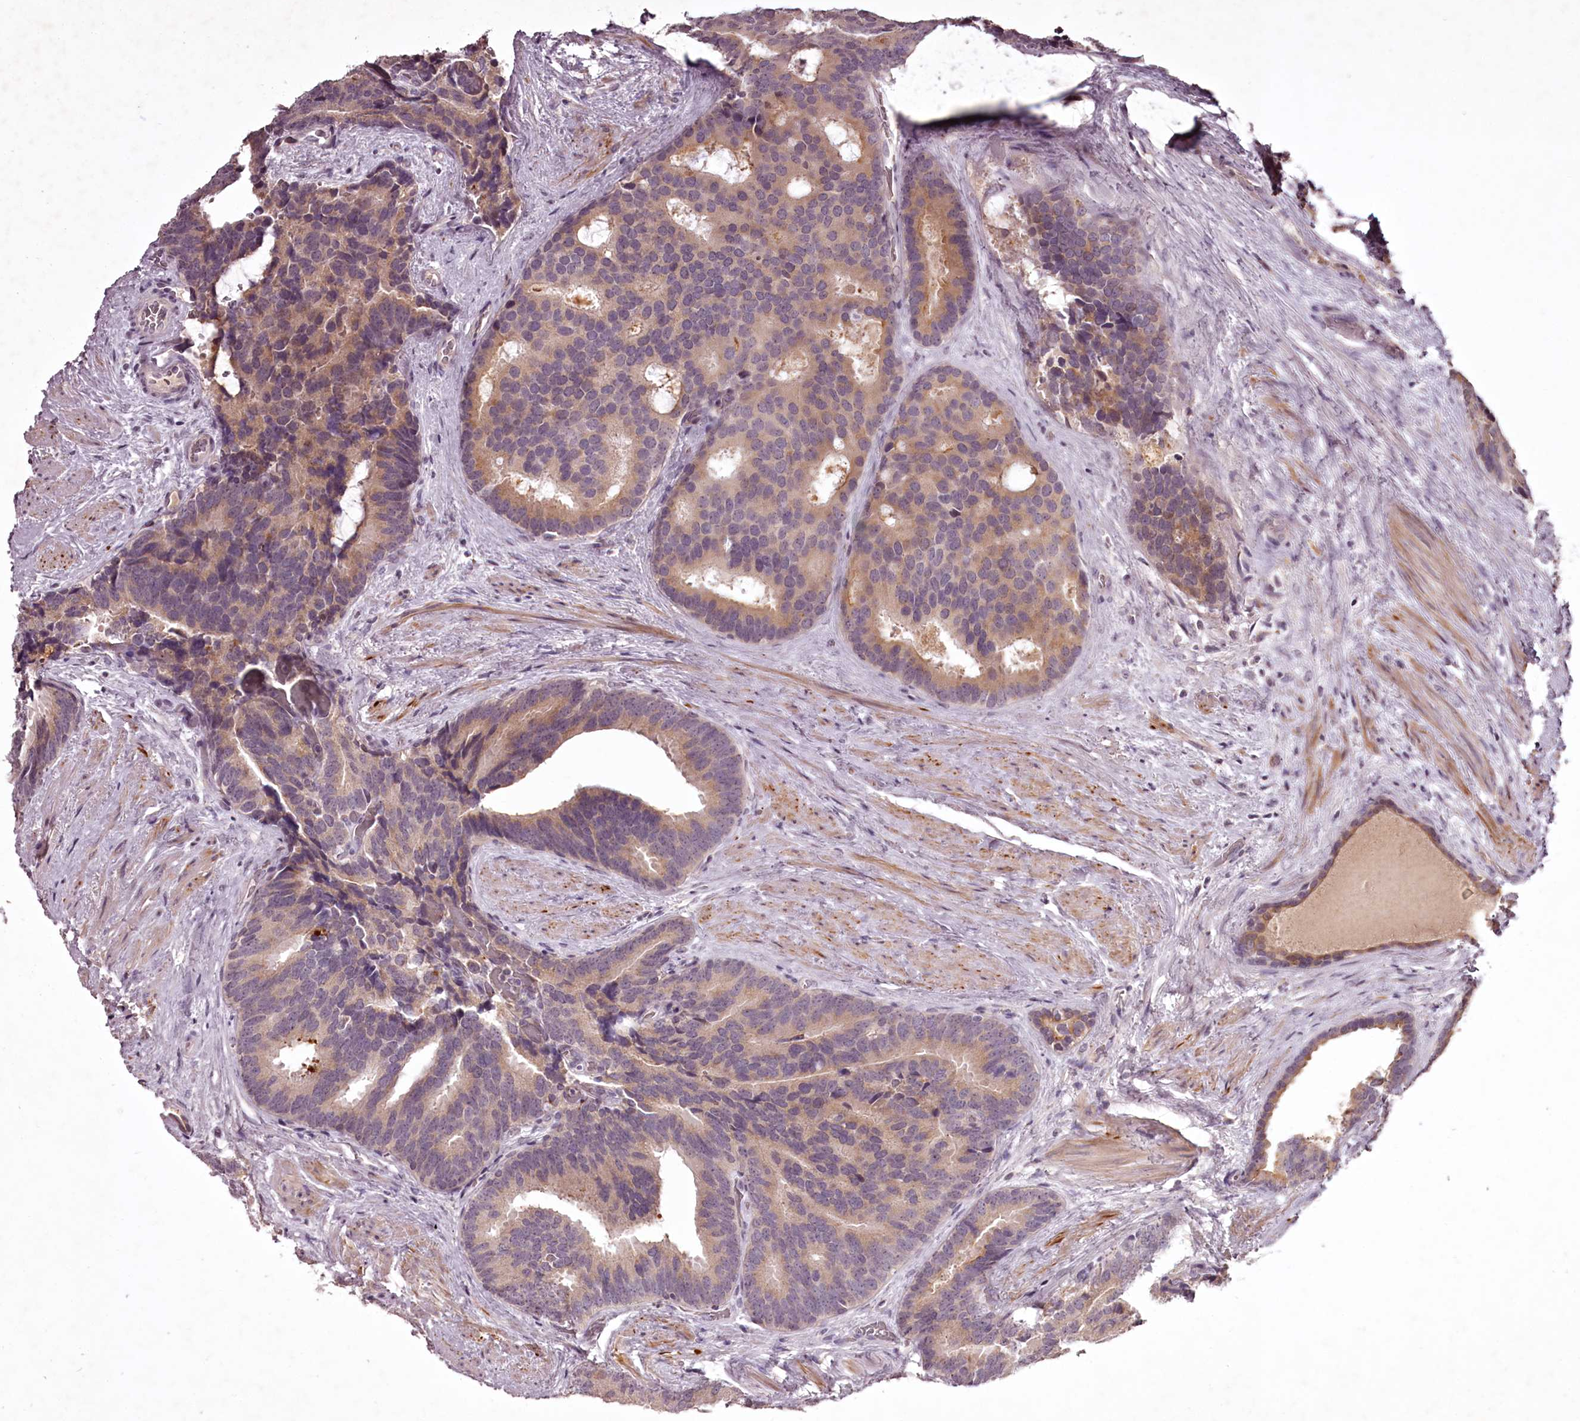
{"staining": {"intensity": "moderate", "quantity": "25%-75%", "location": "cytoplasmic/membranous"}, "tissue": "prostate cancer", "cell_type": "Tumor cells", "image_type": "cancer", "snomed": [{"axis": "morphology", "description": "Adenocarcinoma, Low grade"}, {"axis": "topography", "description": "Prostate"}], "caption": "DAB (3,3'-diaminobenzidine) immunohistochemical staining of prostate cancer exhibits moderate cytoplasmic/membranous protein staining in approximately 25%-75% of tumor cells.", "gene": "RBMXL2", "patient": {"sex": "male", "age": 71}}